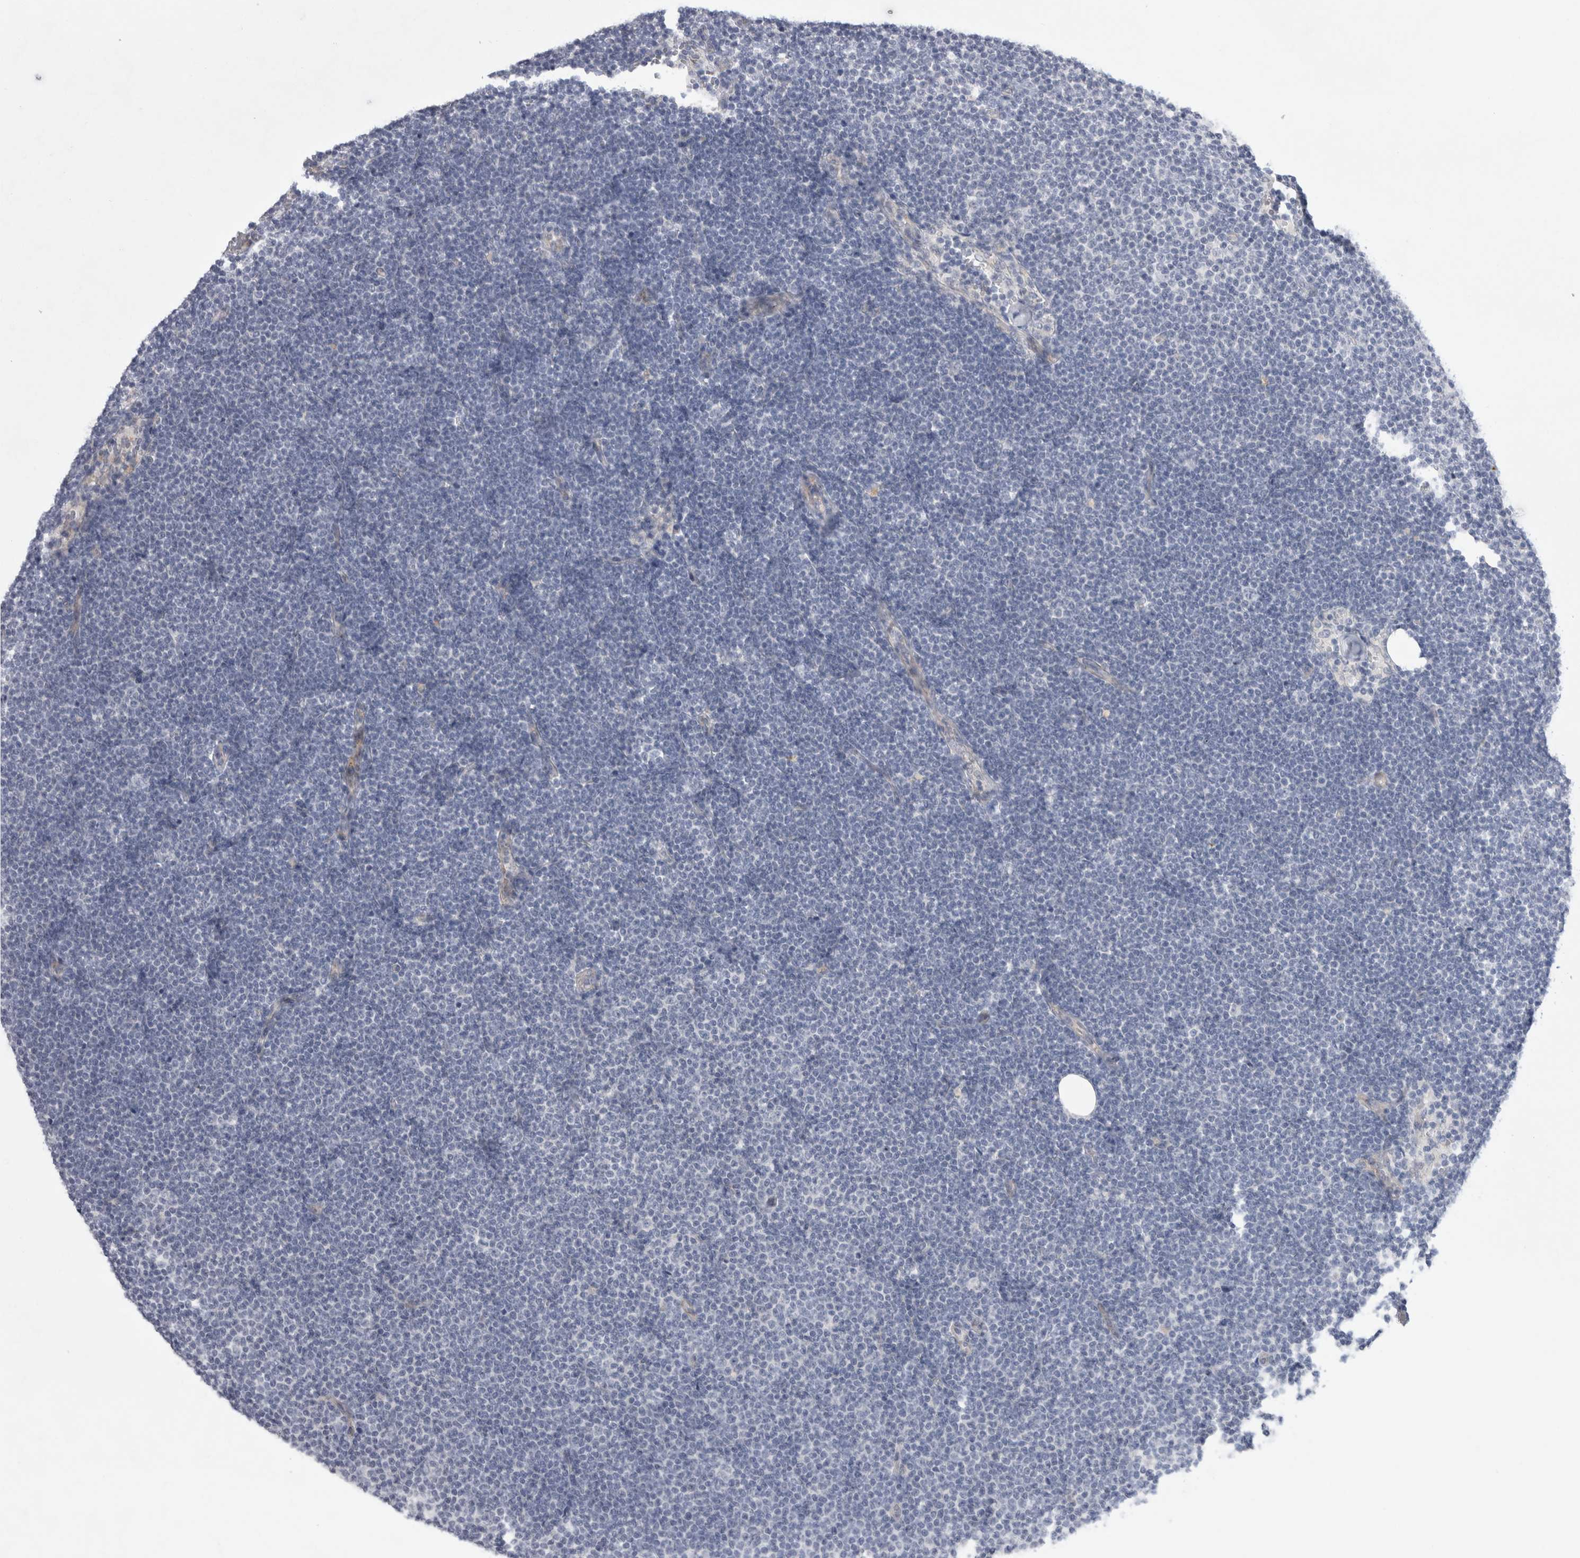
{"staining": {"intensity": "negative", "quantity": "none", "location": "none"}, "tissue": "lymphoma", "cell_type": "Tumor cells", "image_type": "cancer", "snomed": [{"axis": "morphology", "description": "Malignant lymphoma, non-Hodgkin's type, Low grade"}, {"axis": "topography", "description": "Lymph node"}], "caption": "IHC of low-grade malignant lymphoma, non-Hodgkin's type displays no expression in tumor cells. (DAB (3,3'-diaminobenzidine) immunohistochemistry with hematoxylin counter stain).", "gene": "GAA", "patient": {"sex": "female", "age": 53}}